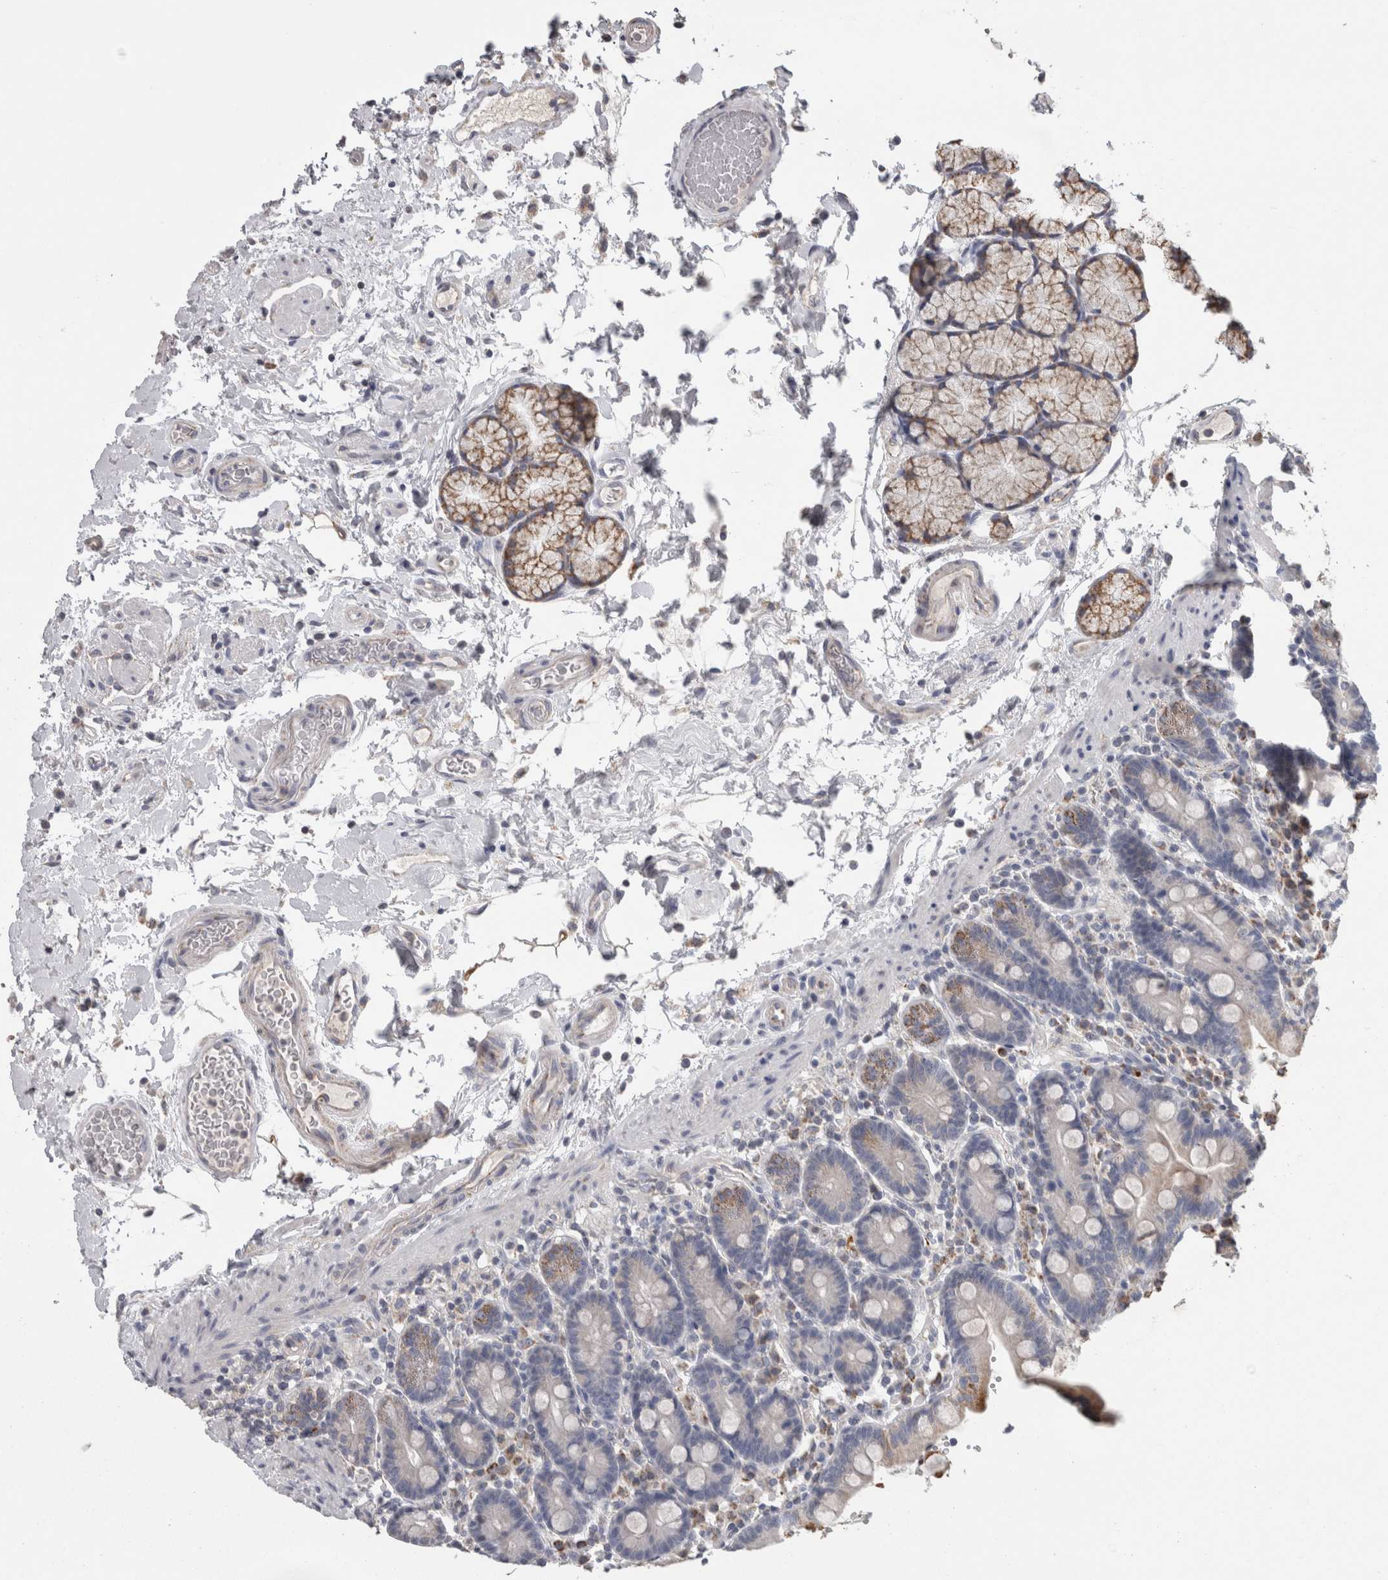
{"staining": {"intensity": "weak", "quantity": "<25%", "location": "cytoplasmic/membranous"}, "tissue": "duodenum", "cell_type": "Glandular cells", "image_type": "normal", "snomed": [{"axis": "morphology", "description": "Normal tissue, NOS"}, {"axis": "topography", "description": "Small intestine, NOS"}], "caption": "Immunohistochemical staining of benign duodenum shows no significant expression in glandular cells. The staining is performed using DAB (3,3'-diaminobenzidine) brown chromogen with nuclei counter-stained in using hematoxylin.", "gene": "TCAP", "patient": {"sex": "female", "age": 71}}